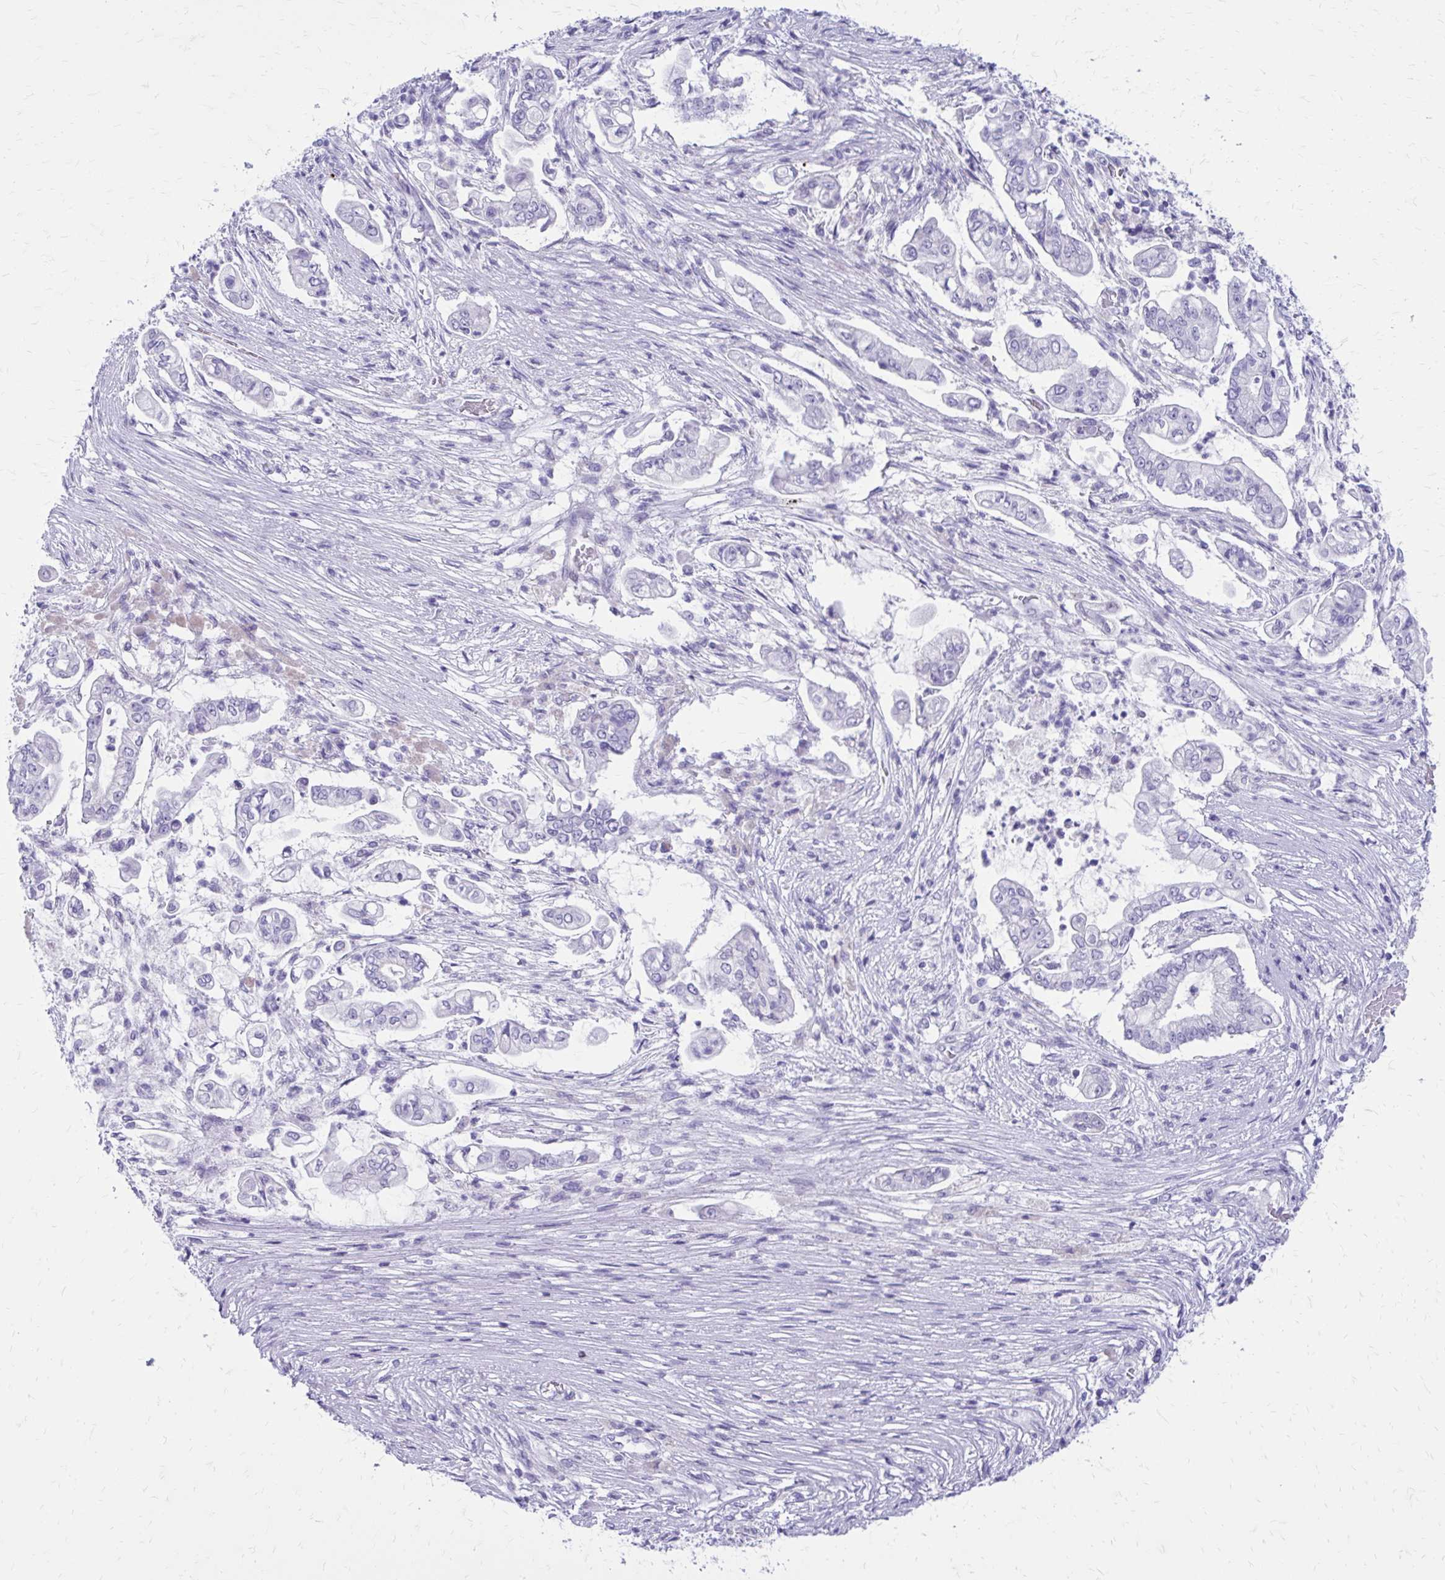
{"staining": {"intensity": "negative", "quantity": "none", "location": "none"}, "tissue": "pancreatic cancer", "cell_type": "Tumor cells", "image_type": "cancer", "snomed": [{"axis": "morphology", "description": "Adenocarcinoma, NOS"}, {"axis": "topography", "description": "Pancreas"}], "caption": "DAB immunohistochemical staining of pancreatic cancer (adenocarcinoma) exhibits no significant staining in tumor cells.", "gene": "LCN15", "patient": {"sex": "female", "age": 69}}